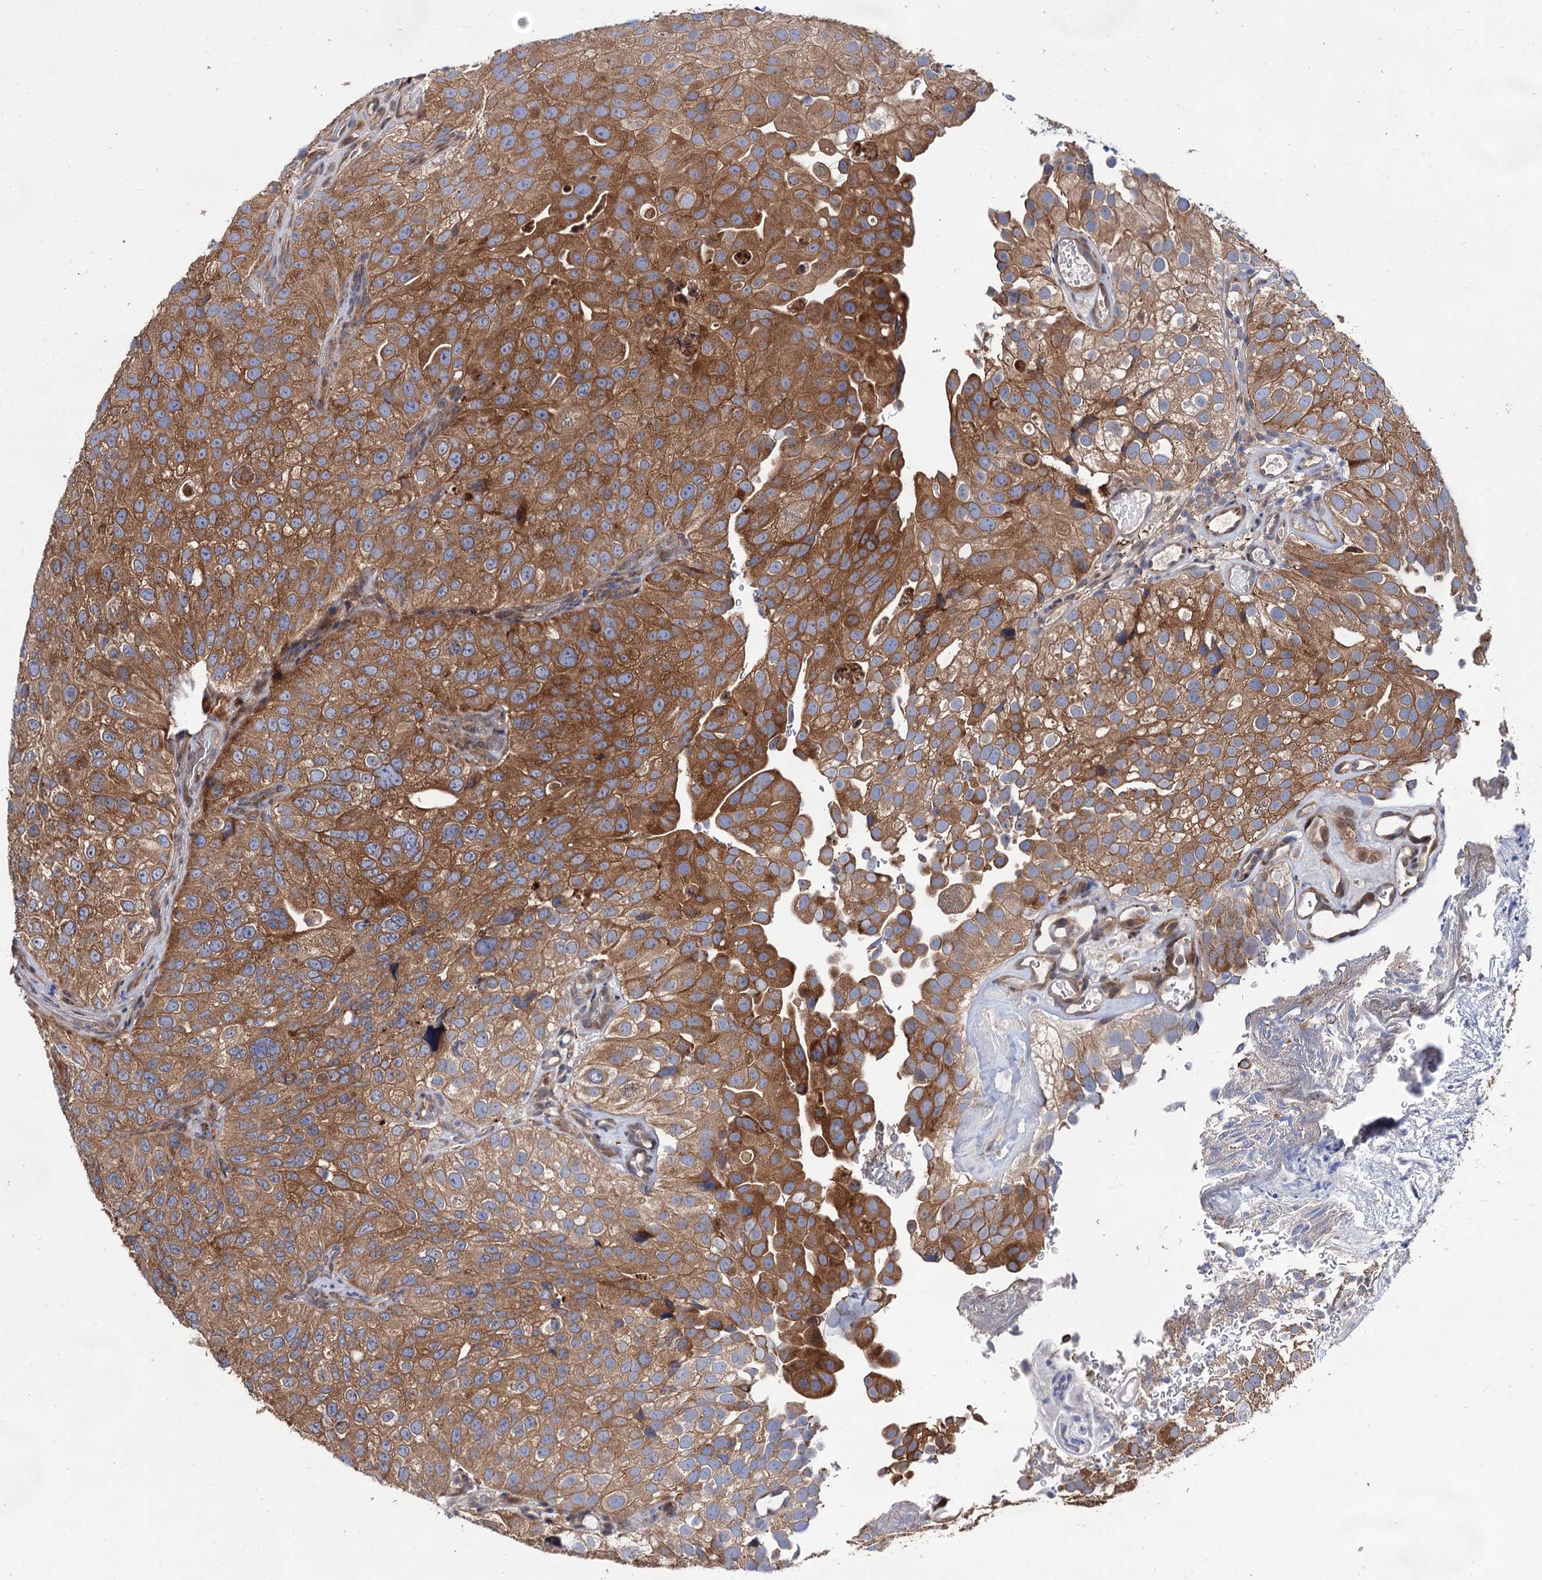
{"staining": {"intensity": "strong", "quantity": ">75%", "location": "cytoplasmic/membranous"}, "tissue": "urothelial cancer", "cell_type": "Tumor cells", "image_type": "cancer", "snomed": [{"axis": "morphology", "description": "Urothelial carcinoma, Low grade"}, {"axis": "topography", "description": "Urinary bladder"}], "caption": "DAB (3,3'-diaminobenzidine) immunohistochemical staining of human urothelial carcinoma (low-grade) displays strong cytoplasmic/membranous protein expression in about >75% of tumor cells.", "gene": "NAA25", "patient": {"sex": "male", "age": 78}}